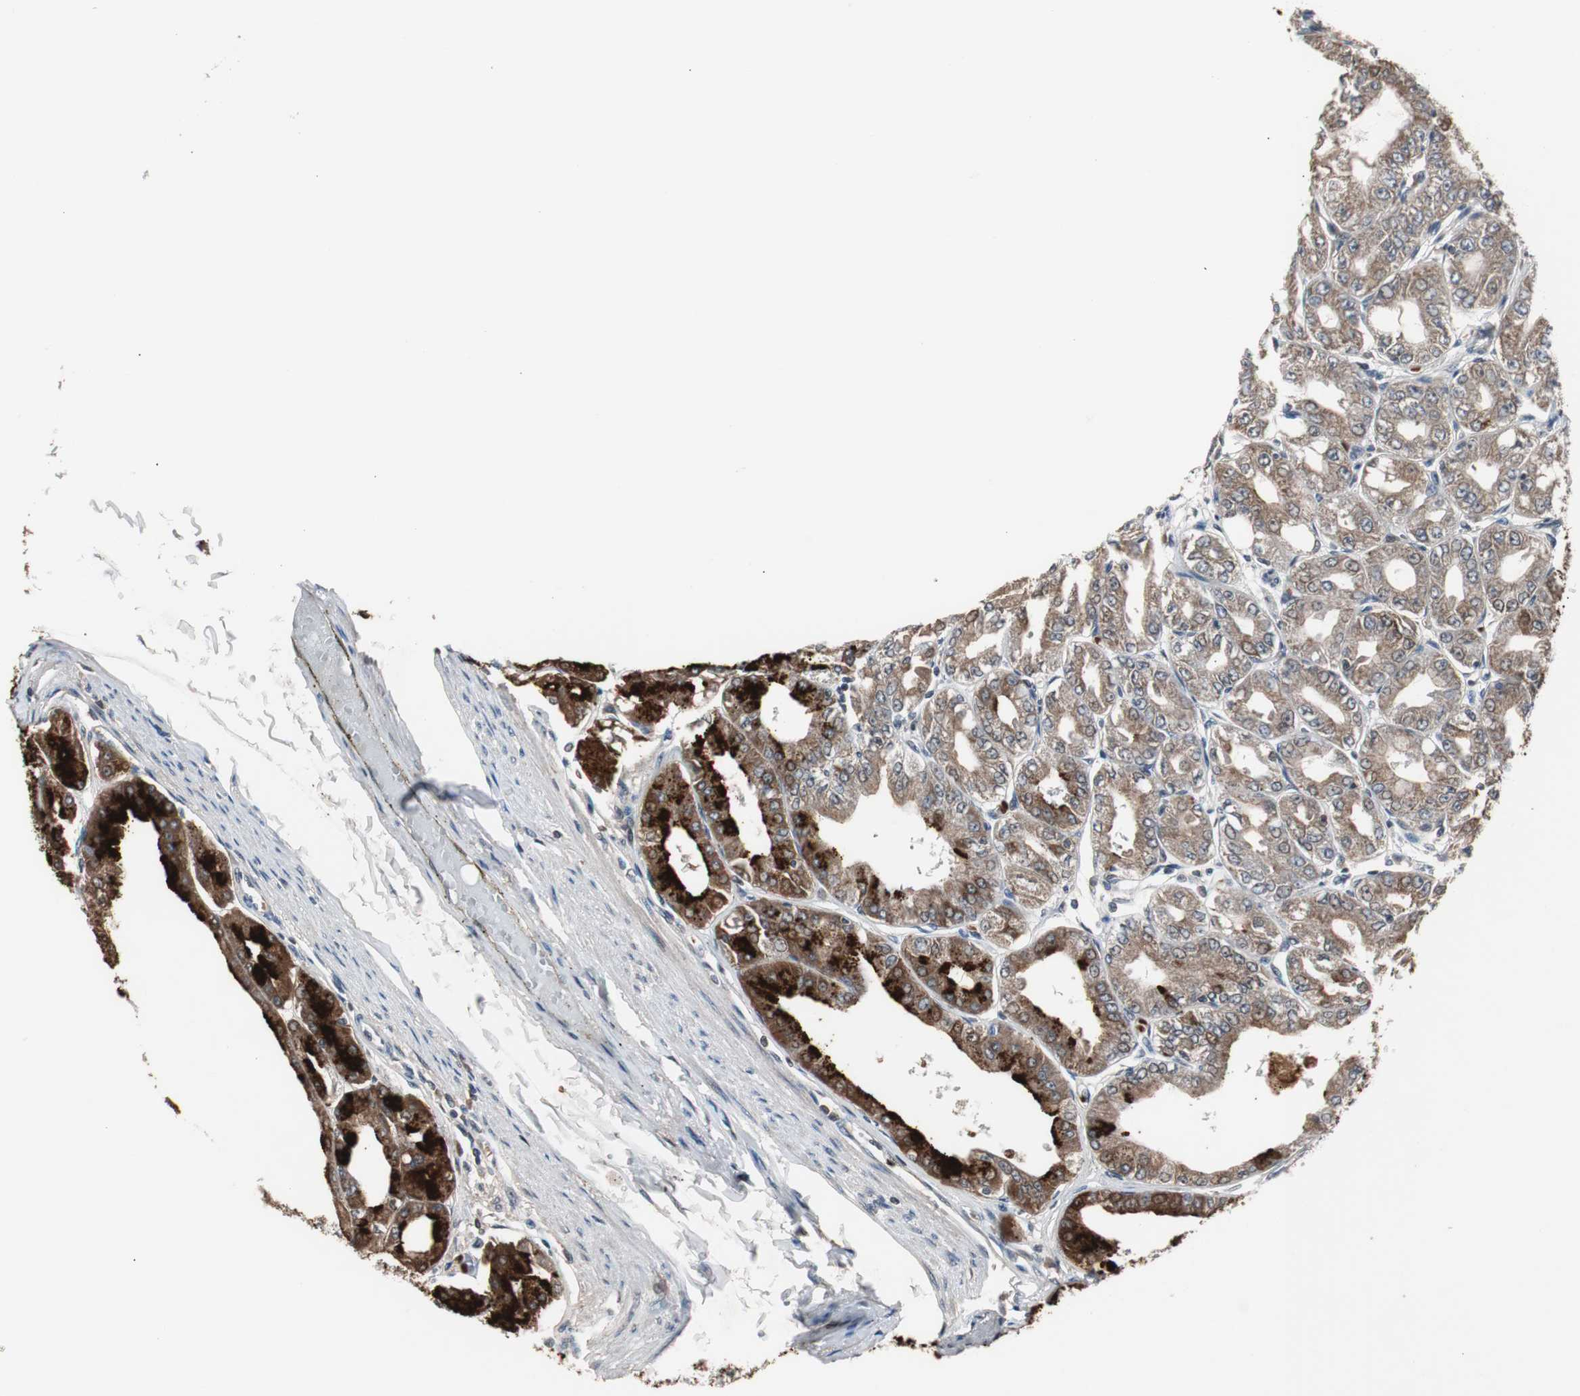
{"staining": {"intensity": "strong", "quantity": "<25%", "location": "cytoplasmic/membranous"}, "tissue": "stomach", "cell_type": "Glandular cells", "image_type": "normal", "snomed": [{"axis": "morphology", "description": "Normal tissue, NOS"}, {"axis": "topography", "description": "Stomach, lower"}], "caption": "Protein expression analysis of unremarkable stomach displays strong cytoplasmic/membranous staining in approximately <25% of glandular cells.", "gene": "ZMPSTE24", "patient": {"sex": "male", "age": 71}}